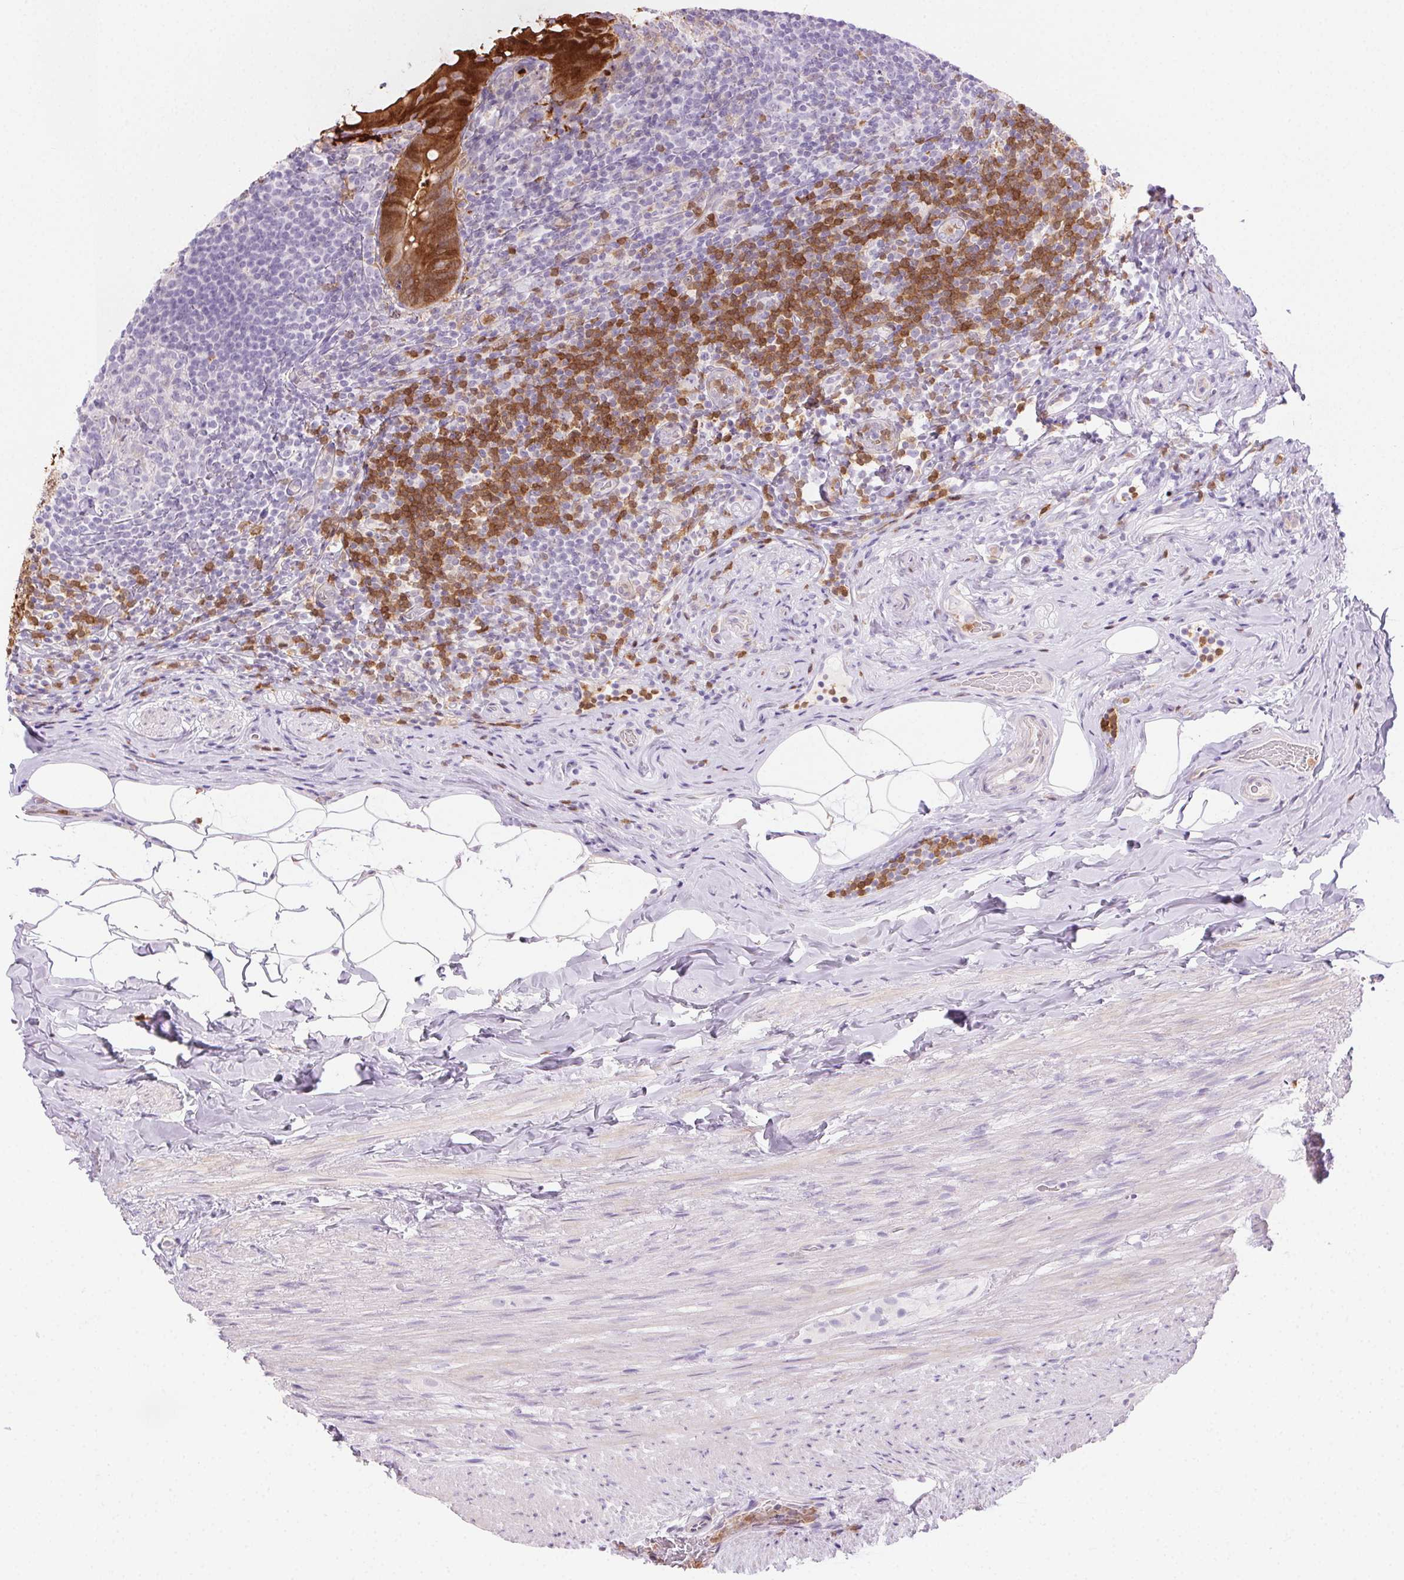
{"staining": {"intensity": "strong", "quantity": ">75%", "location": "cytoplasmic/membranous,nuclear"}, "tissue": "appendix", "cell_type": "Glandular cells", "image_type": "normal", "snomed": [{"axis": "morphology", "description": "Normal tissue, NOS"}, {"axis": "topography", "description": "Appendix"}], "caption": "Protein staining of normal appendix displays strong cytoplasmic/membranous,nuclear positivity in approximately >75% of glandular cells.", "gene": "TMEM45A", "patient": {"sex": "male", "age": 47}}